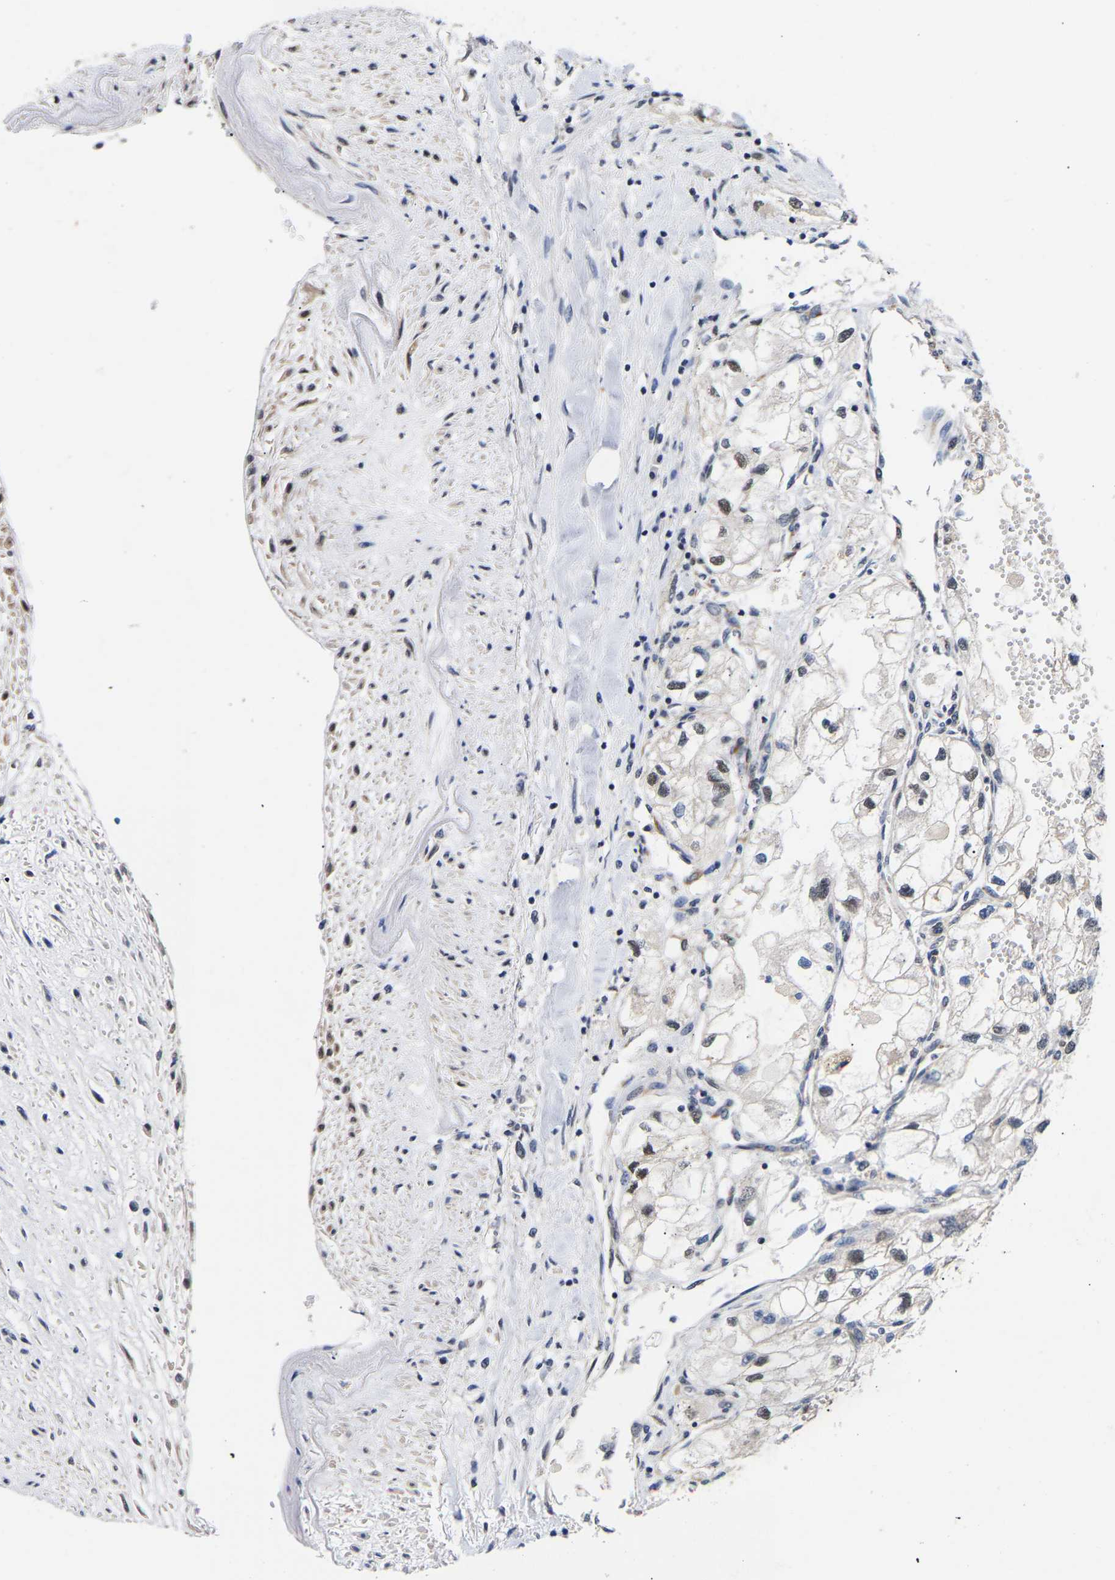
{"staining": {"intensity": "weak", "quantity": "<25%", "location": "nuclear"}, "tissue": "renal cancer", "cell_type": "Tumor cells", "image_type": "cancer", "snomed": [{"axis": "morphology", "description": "Adenocarcinoma, NOS"}, {"axis": "topography", "description": "Kidney"}], "caption": "Micrograph shows no significant protein staining in tumor cells of renal cancer.", "gene": "METTL16", "patient": {"sex": "female", "age": 70}}